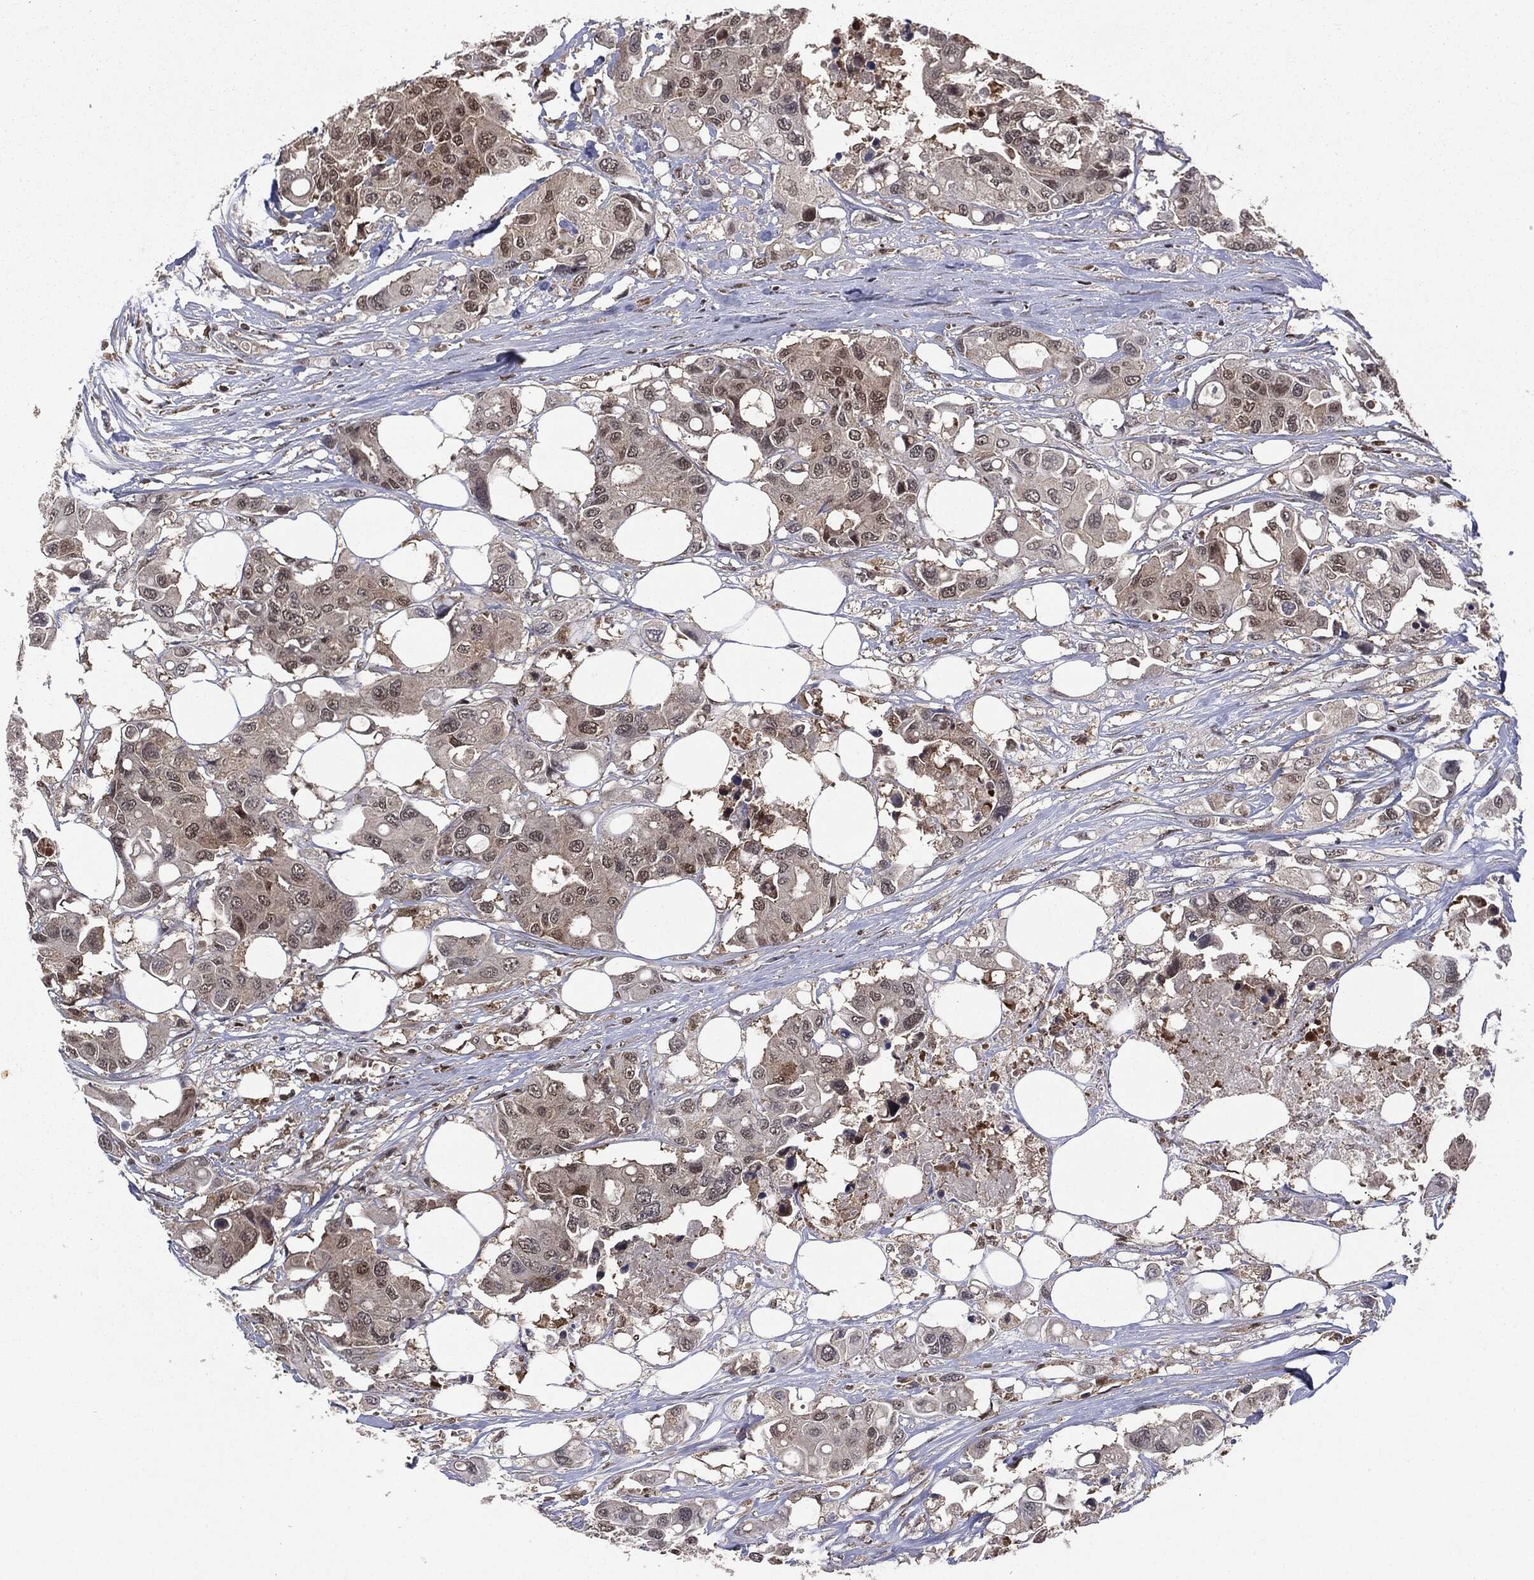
{"staining": {"intensity": "weak", "quantity": "<25%", "location": "nuclear"}, "tissue": "colorectal cancer", "cell_type": "Tumor cells", "image_type": "cancer", "snomed": [{"axis": "morphology", "description": "Adenocarcinoma, NOS"}, {"axis": "topography", "description": "Colon"}], "caption": "Immunohistochemistry photomicrograph of neoplastic tissue: human colorectal adenocarcinoma stained with DAB (3,3'-diaminobenzidine) displays no significant protein expression in tumor cells.", "gene": "PTPA", "patient": {"sex": "male", "age": 77}}